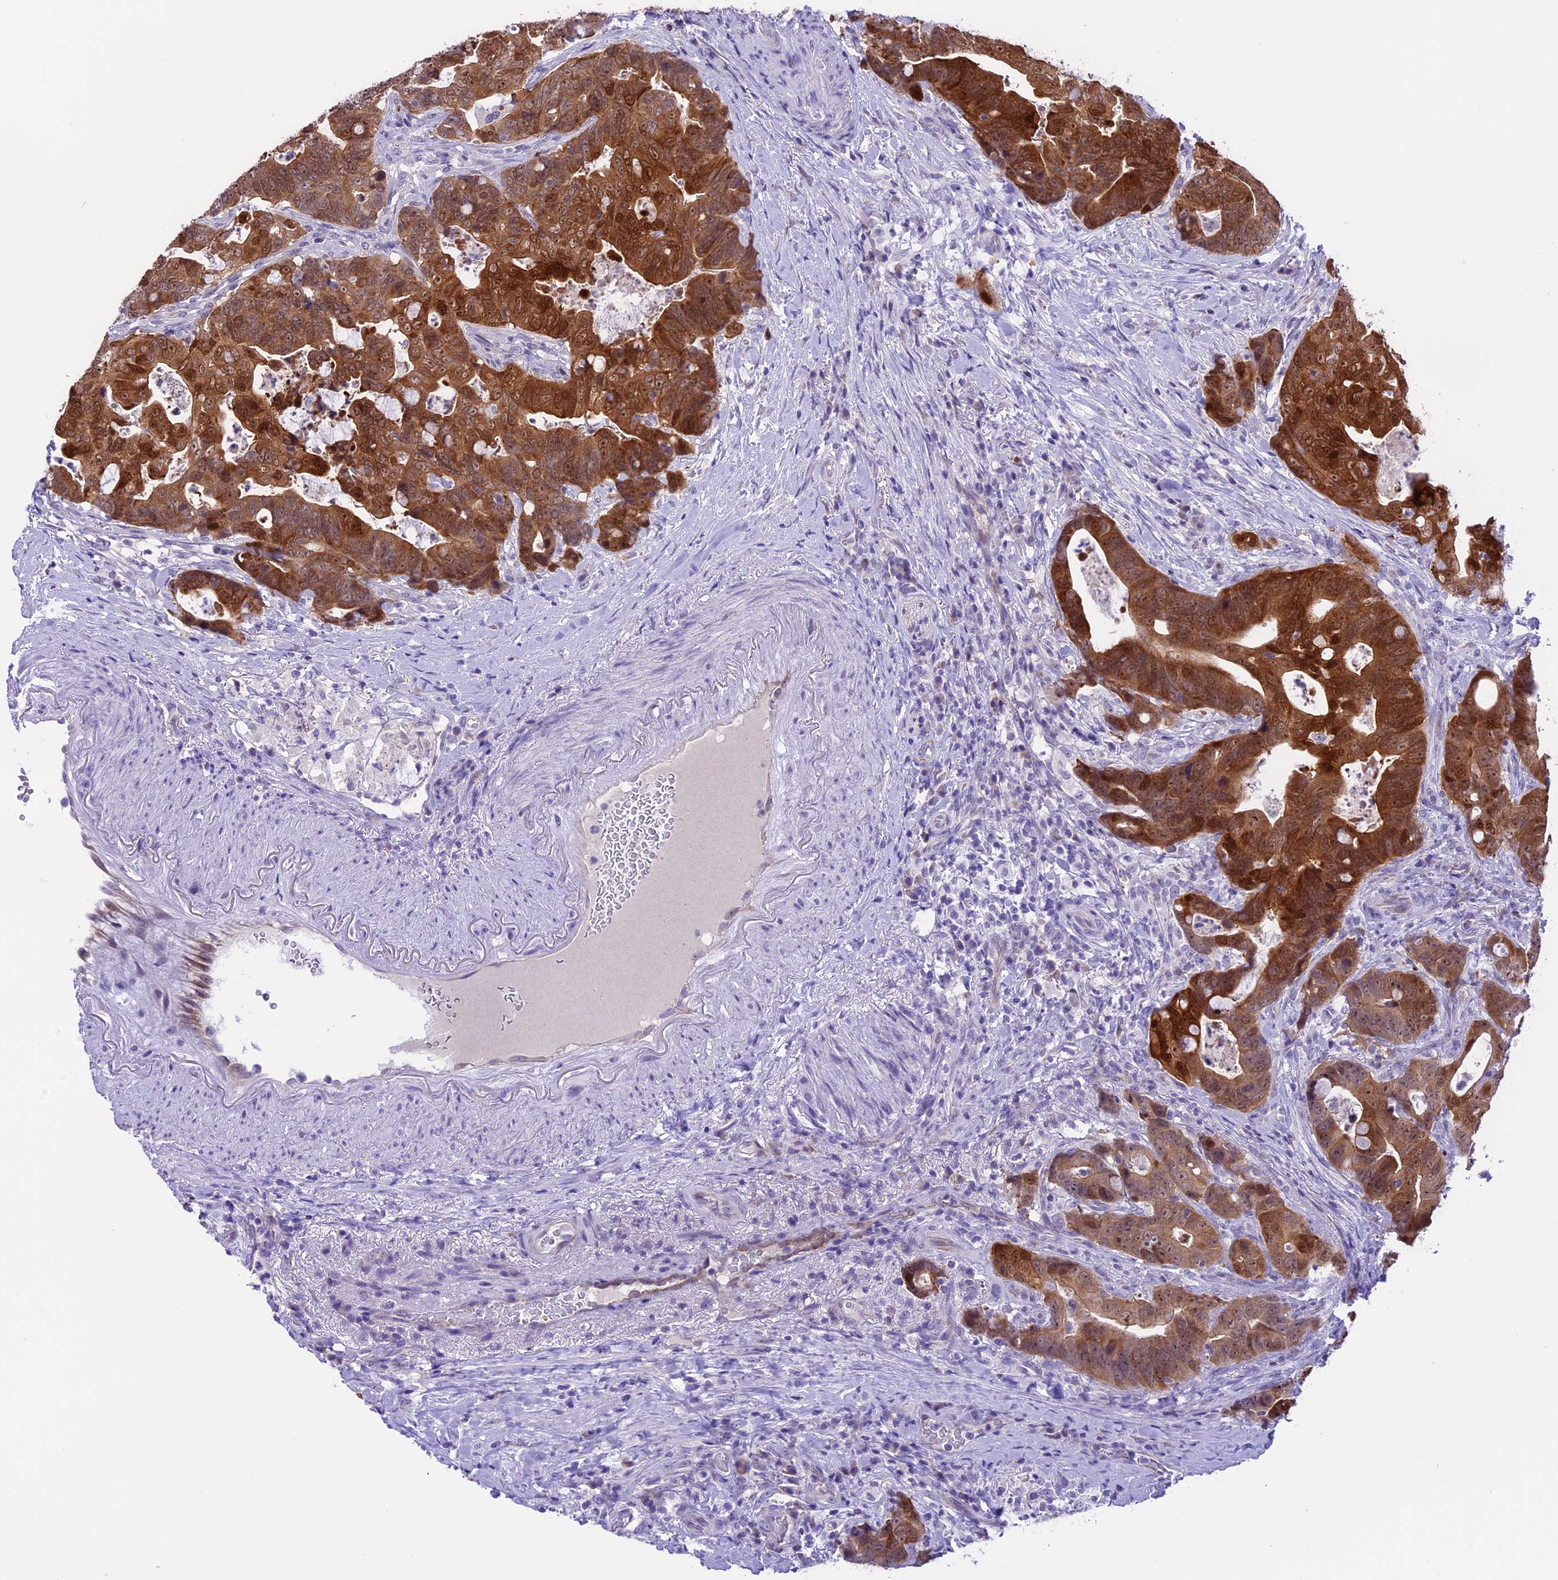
{"staining": {"intensity": "moderate", "quantity": "25%-75%", "location": "cytoplasmic/membranous,nuclear"}, "tissue": "colorectal cancer", "cell_type": "Tumor cells", "image_type": "cancer", "snomed": [{"axis": "morphology", "description": "Adenocarcinoma, NOS"}, {"axis": "topography", "description": "Colon"}], "caption": "Moderate cytoplasmic/membranous and nuclear staining is seen in about 25%-75% of tumor cells in colorectal cancer (adenocarcinoma).", "gene": "PRR15", "patient": {"sex": "female", "age": 82}}